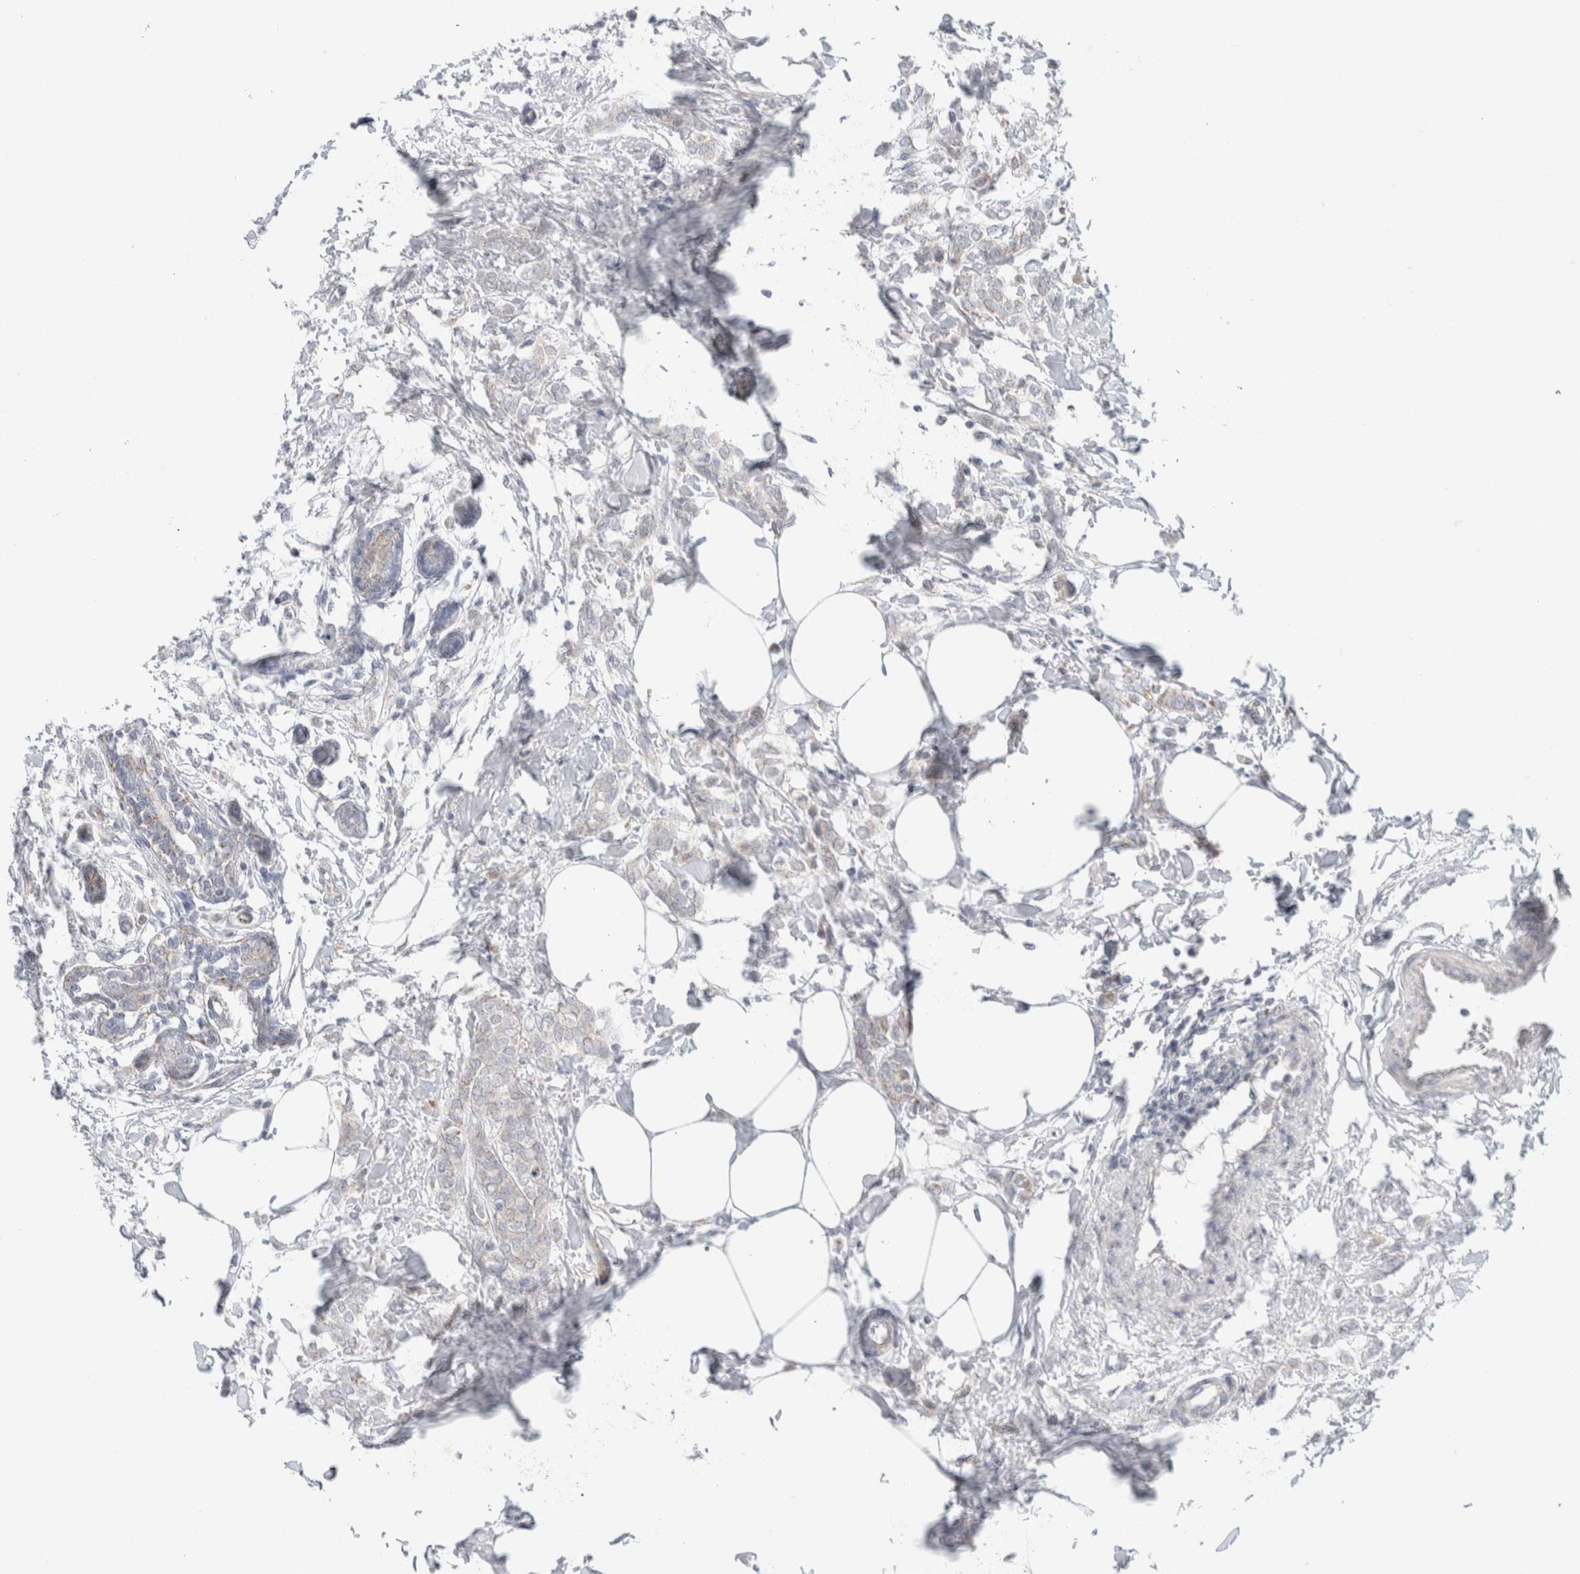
{"staining": {"intensity": "negative", "quantity": "none", "location": "none"}, "tissue": "breast cancer", "cell_type": "Tumor cells", "image_type": "cancer", "snomed": [{"axis": "morphology", "description": "Lobular carcinoma, in situ"}, {"axis": "morphology", "description": "Lobular carcinoma"}, {"axis": "topography", "description": "Breast"}], "caption": "The immunohistochemistry (IHC) histopathology image has no significant expression in tumor cells of breast lobular carcinoma in situ tissue. (DAB (3,3'-diaminobenzidine) immunohistochemistry with hematoxylin counter stain).", "gene": "FAHD1", "patient": {"sex": "female", "age": 41}}